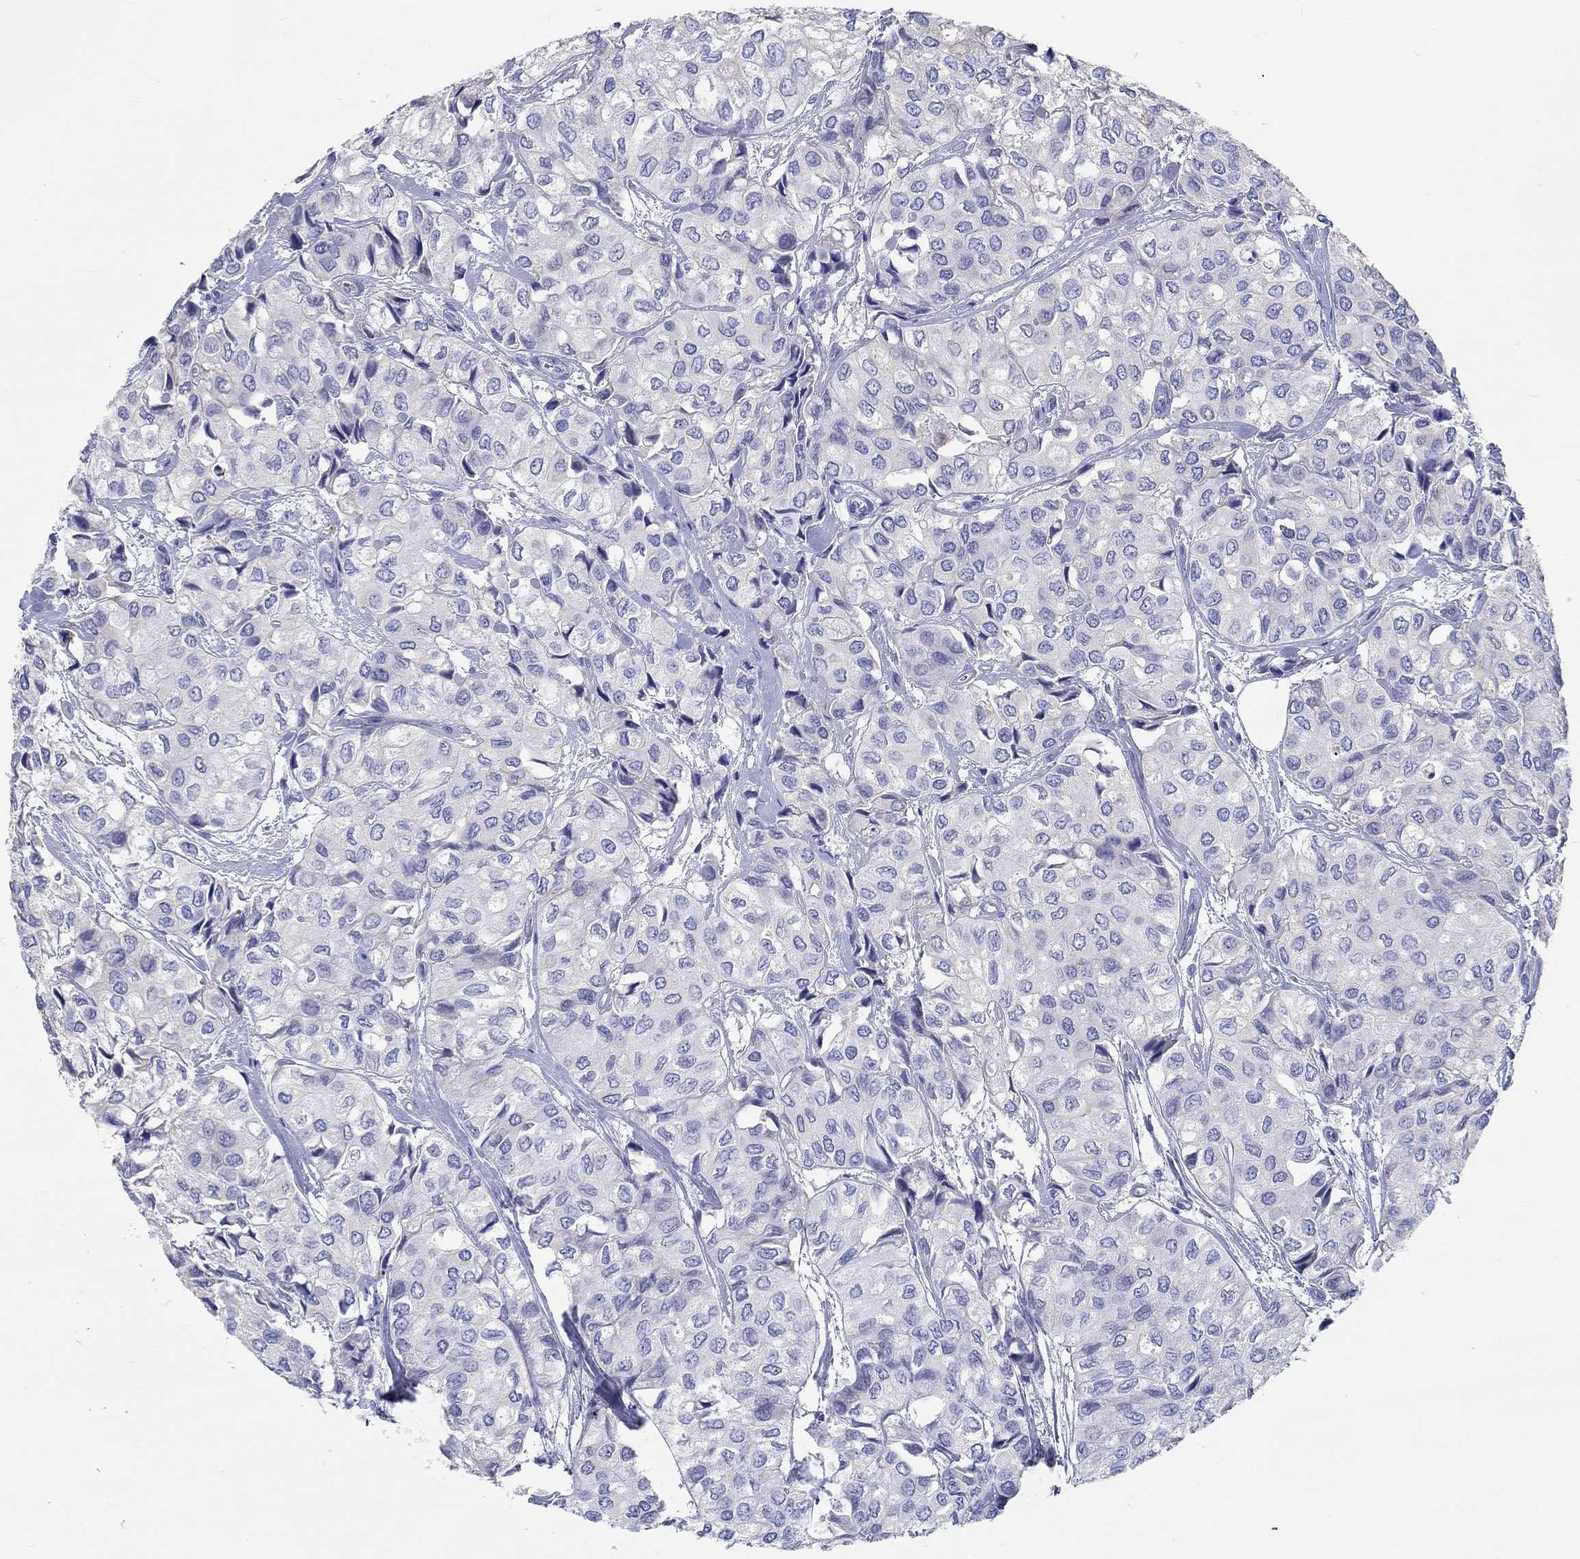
{"staining": {"intensity": "negative", "quantity": "none", "location": "none"}, "tissue": "urothelial cancer", "cell_type": "Tumor cells", "image_type": "cancer", "snomed": [{"axis": "morphology", "description": "Urothelial carcinoma, High grade"}, {"axis": "topography", "description": "Urinary bladder"}], "caption": "High-grade urothelial carcinoma was stained to show a protein in brown. There is no significant positivity in tumor cells.", "gene": "LRRC4C", "patient": {"sex": "male", "age": 73}}